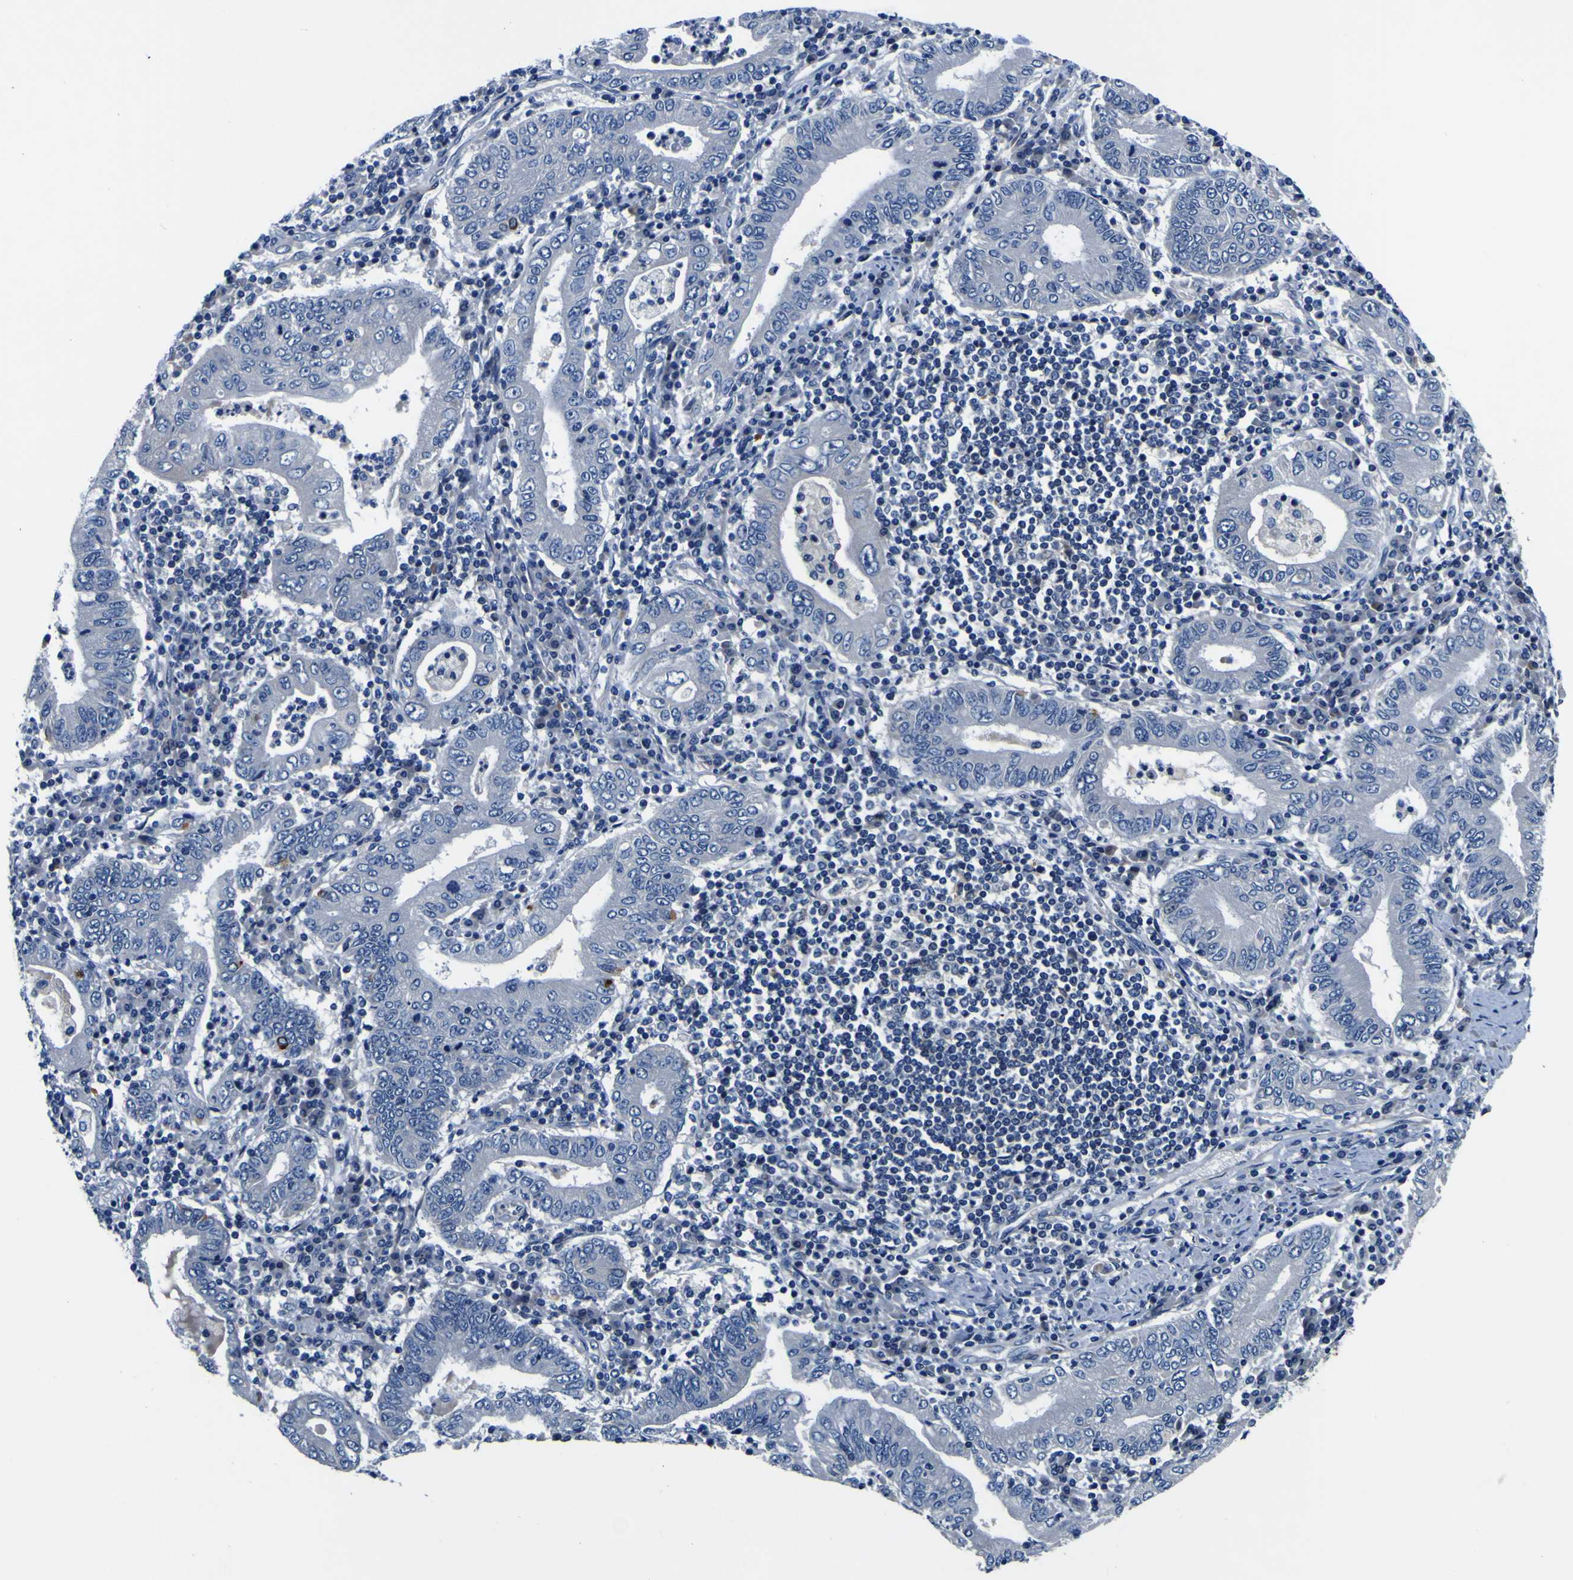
{"staining": {"intensity": "negative", "quantity": "none", "location": "none"}, "tissue": "stomach cancer", "cell_type": "Tumor cells", "image_type": "cancer", "snomed": [{"axis": "morphology", "description": "Normal tissue, NOS"}, {"axis": "morphology", "description": "Adenocarcinoma, NOS"}, {"axis": "topography", "description": "Esophagus"}, {"axis": "topography", "description": "Stomach, upper"}, {"axis": "topography", "description": "Peripheral nerve tissue"}], "caption": "Tumor cells are negative for protein expression in human stomach cancer. (DAB immunohistochemistry (IHC) visualized using brightfield microscopy, high magnification).", "gene": "AGAP3", "patient": {"sex": "male", "age": 62}}